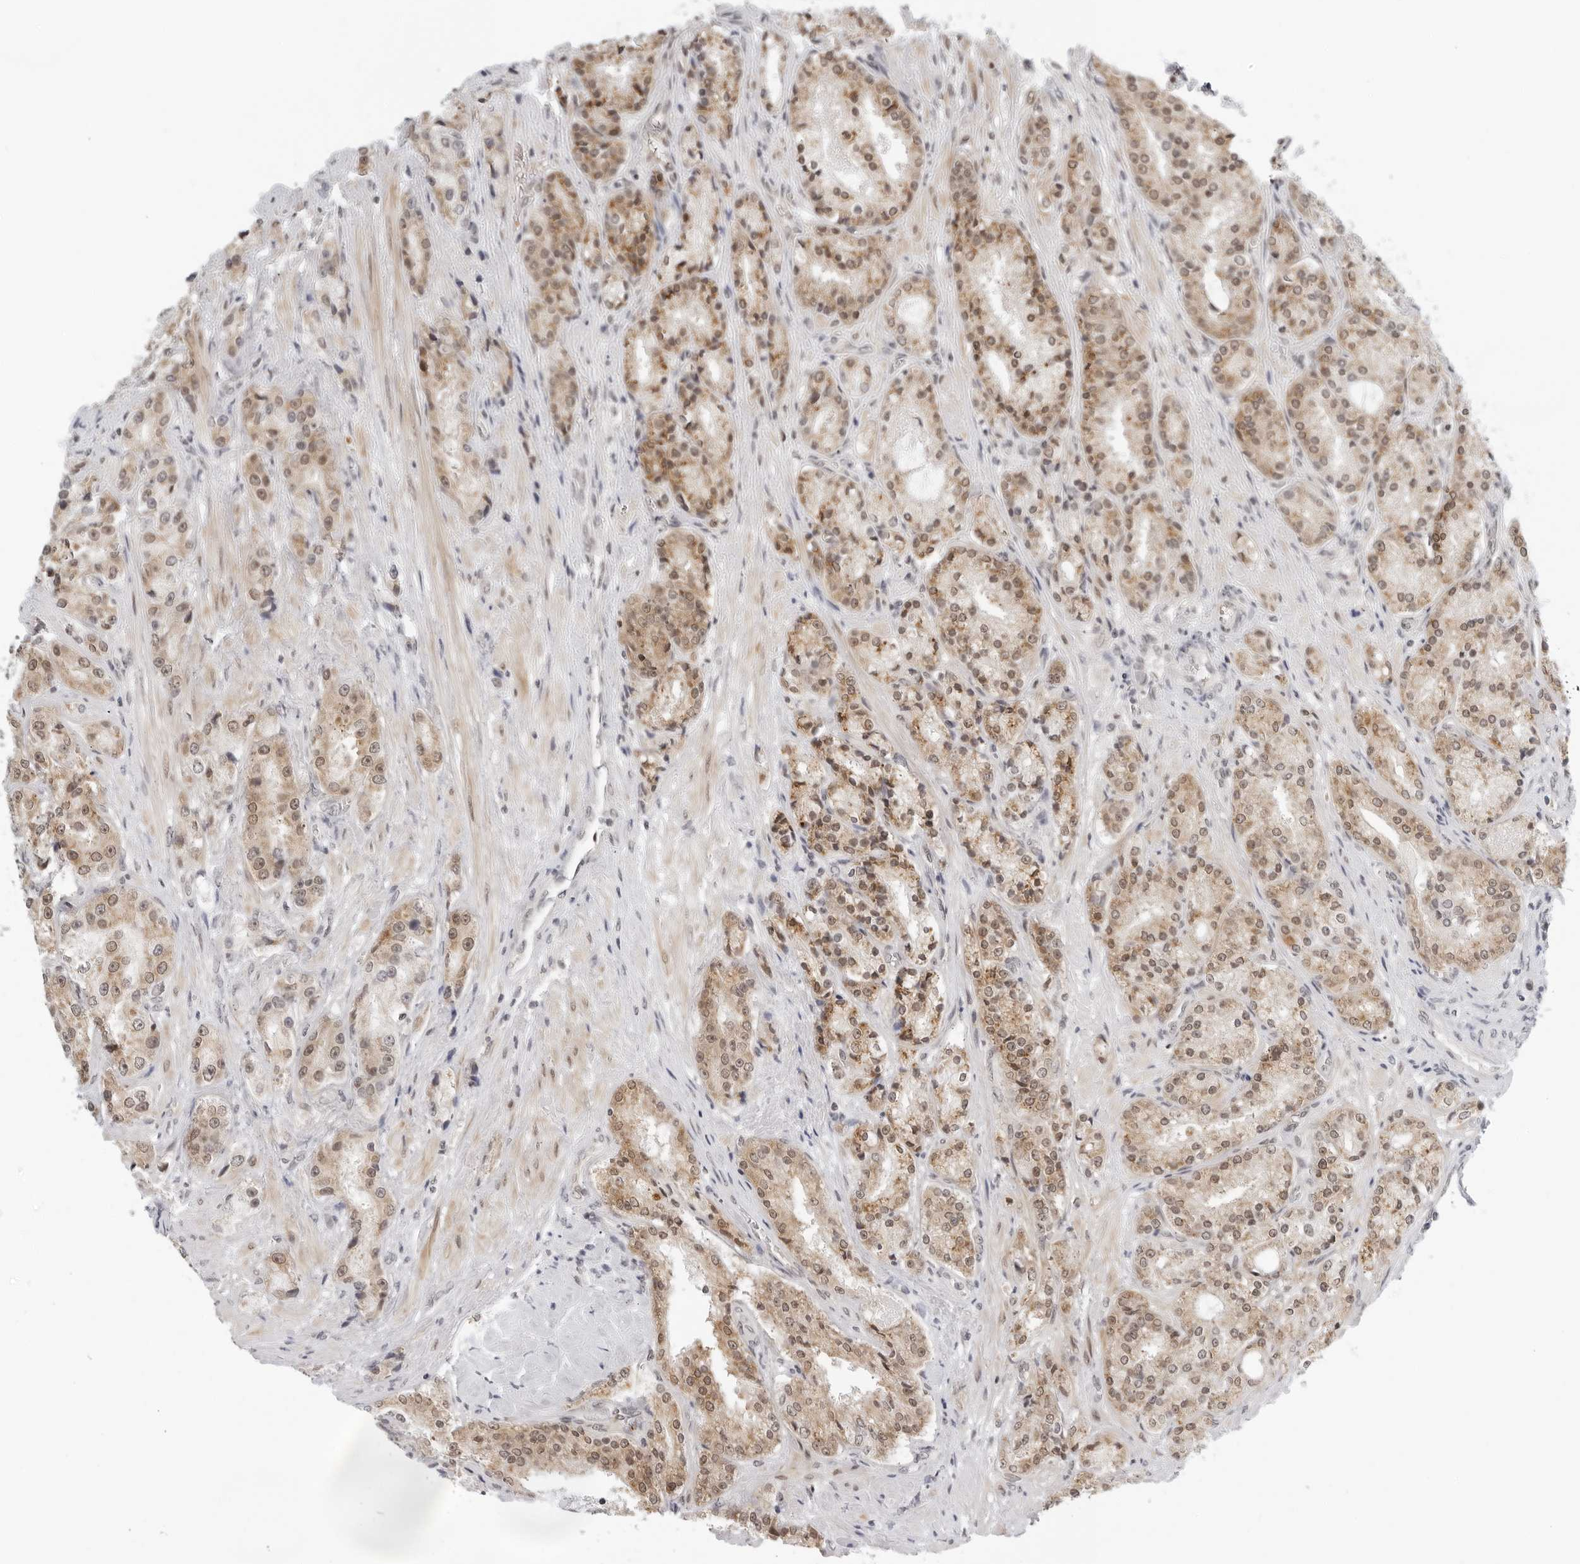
{"staining": {"intensity": "moderate", "quantity": ">75%", "location": "cytoplasmic/membranous,nuclear"}, "tissue": "prostate cancer", "cell_type": "Tumor cells", "image_type": "cancer", "snomed": [{"axis": "morphology", "description": "Adenocarcinoma, High grade"}, {"axis": "topography", "description": "Prostate"}], "caption": "This histopathology image exhibits immunohistochemistry staining of prostate adenocarcinoma (high-grade), with medium moderate cytoplasmic/membranous and nuclear expression in approximately >75% of tumor cells.", "gene": "TOX4", "patient": {"sex": "male", "age": 60}}